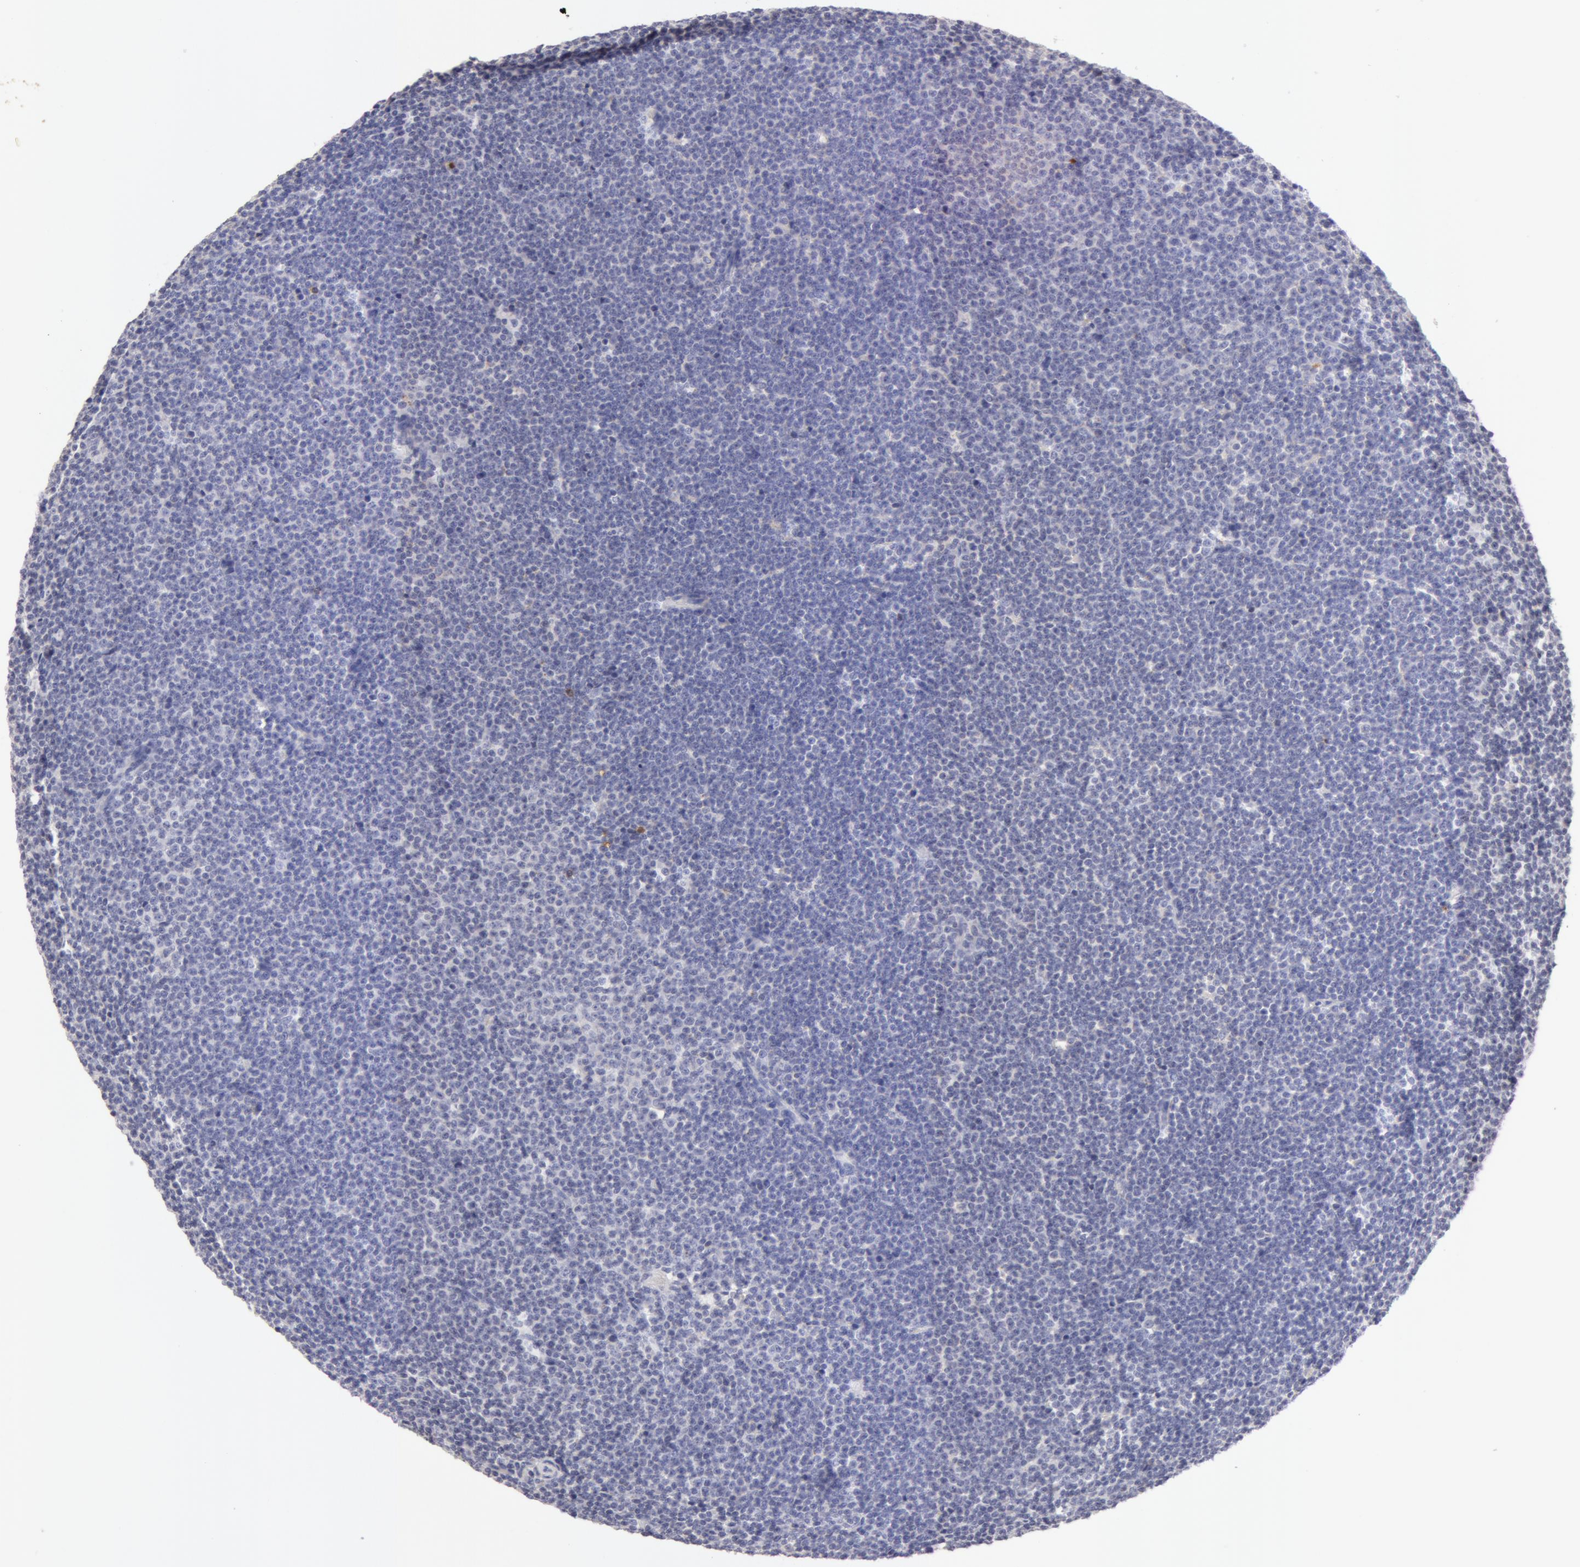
{"staining": {"intensity": "negative", "quantity": "none", "location": "none"}, "tissue": "lymphoma", "cell_type": "Tumor cells", "image_type": "cancer", "snomed": [{"axis": "morphology", "description": "Malignant lymphoma, non-Hodgkin's type, Low grade"}, {"axis": "topography", "description": "Lymph node"}], "caption": "A photomicrograph of human lymphoma is negative for staining in tumor cells.", "gene": "GC", "patient": {"sex": "female", "age": 69}}